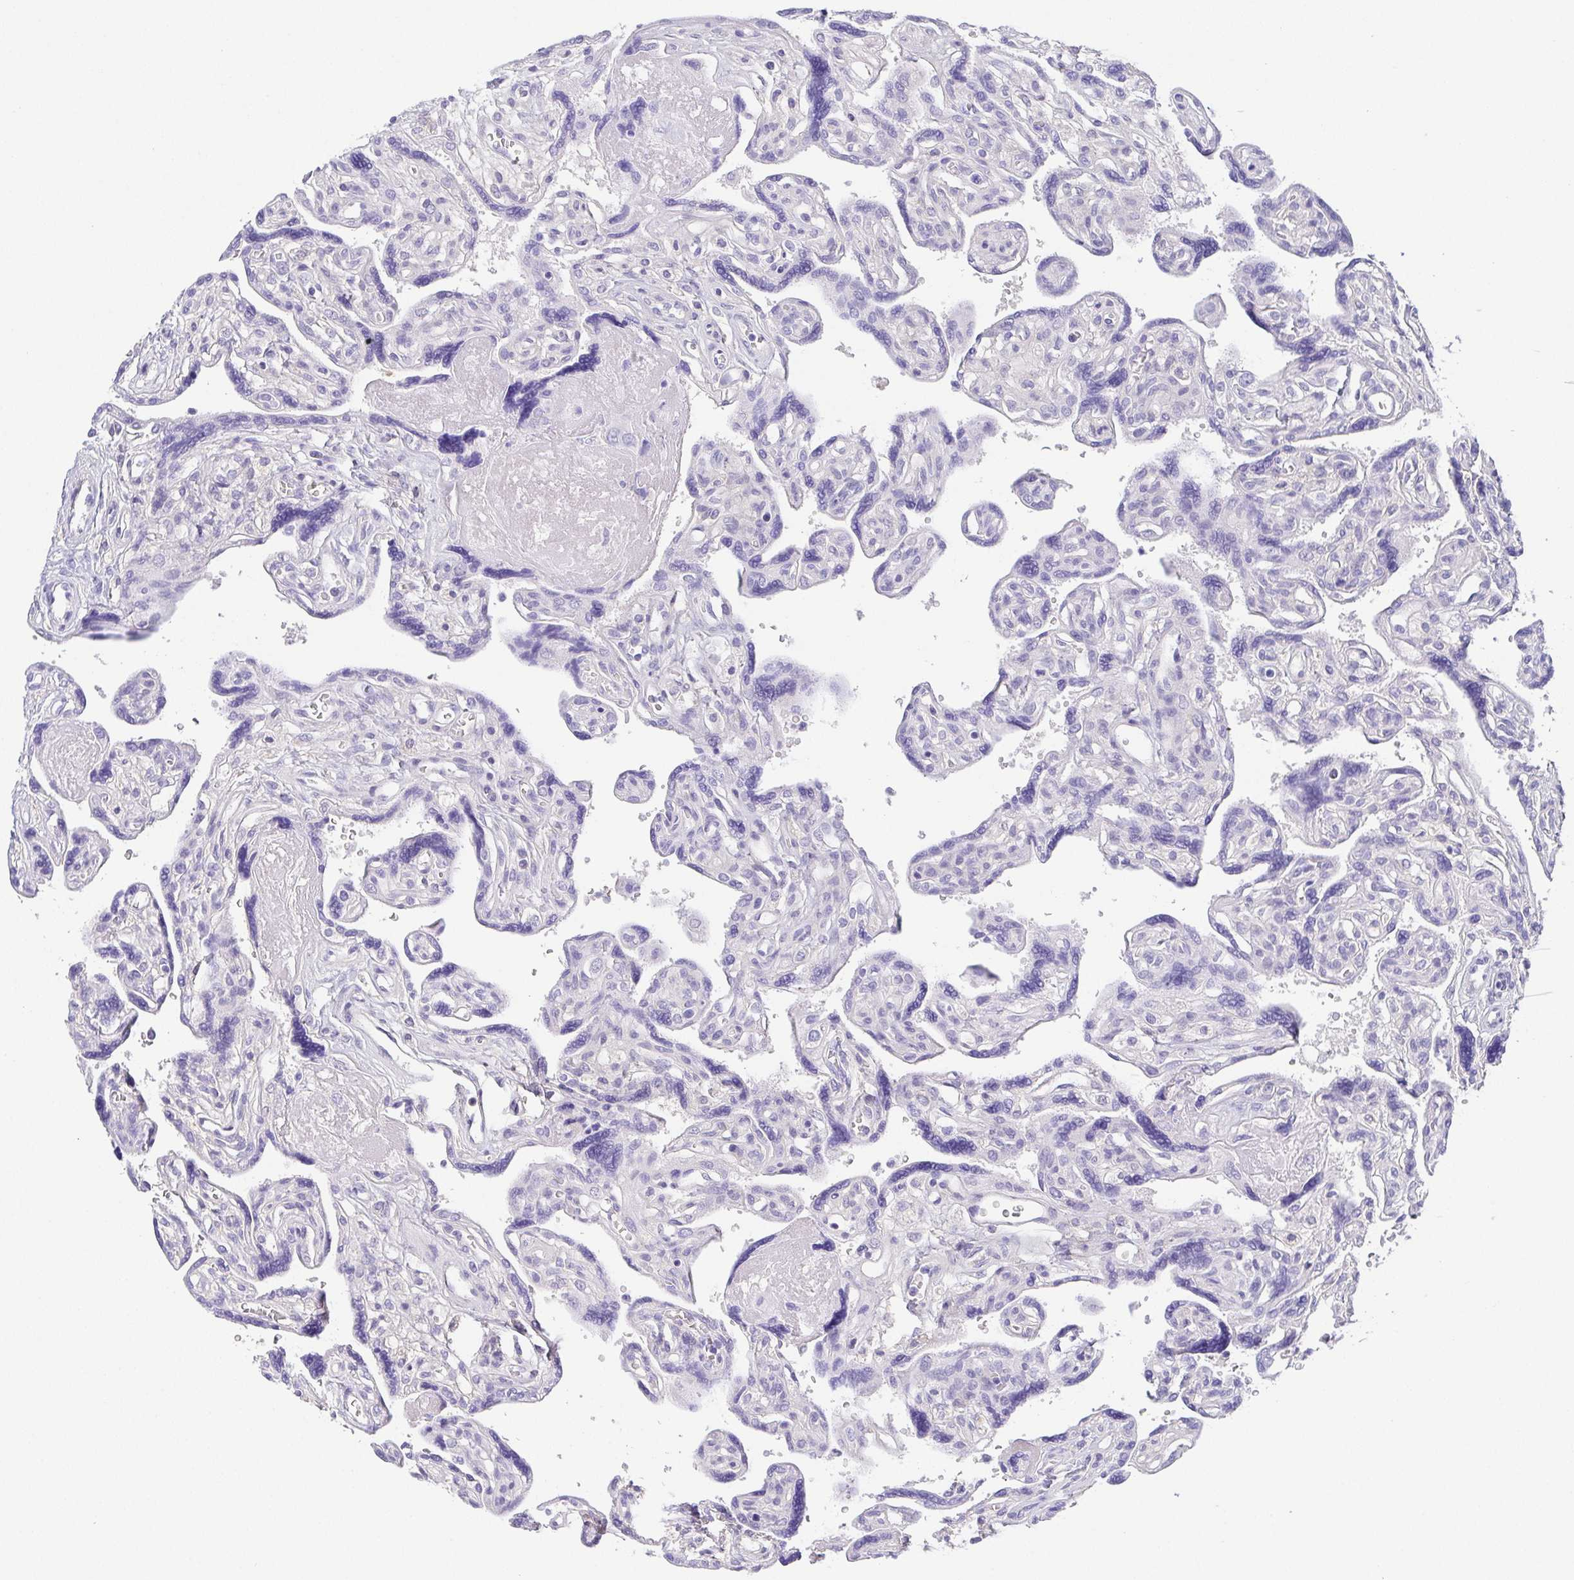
{"staining": {"intensity": "negative", "quantity": "none", "location": "none"}, "tissue": "placenta", "cell_type": "Decidual cells", "image_type": "normal", "snomed": [{"axis": "morphology", "description": "Normal tissue, NOS"}, {"axis": "topography", "description": "Placenta"}], "caption": "The photomicrograph shows no staining of decidual cells in benign placenta. Brightfield microscopy of immunohistochemistry stained with DAB (brown) and hematoxylin (blue), captured at high magnification.", "gene": "PKDREJ", "patient": {"sex": "female", "age": 39}}